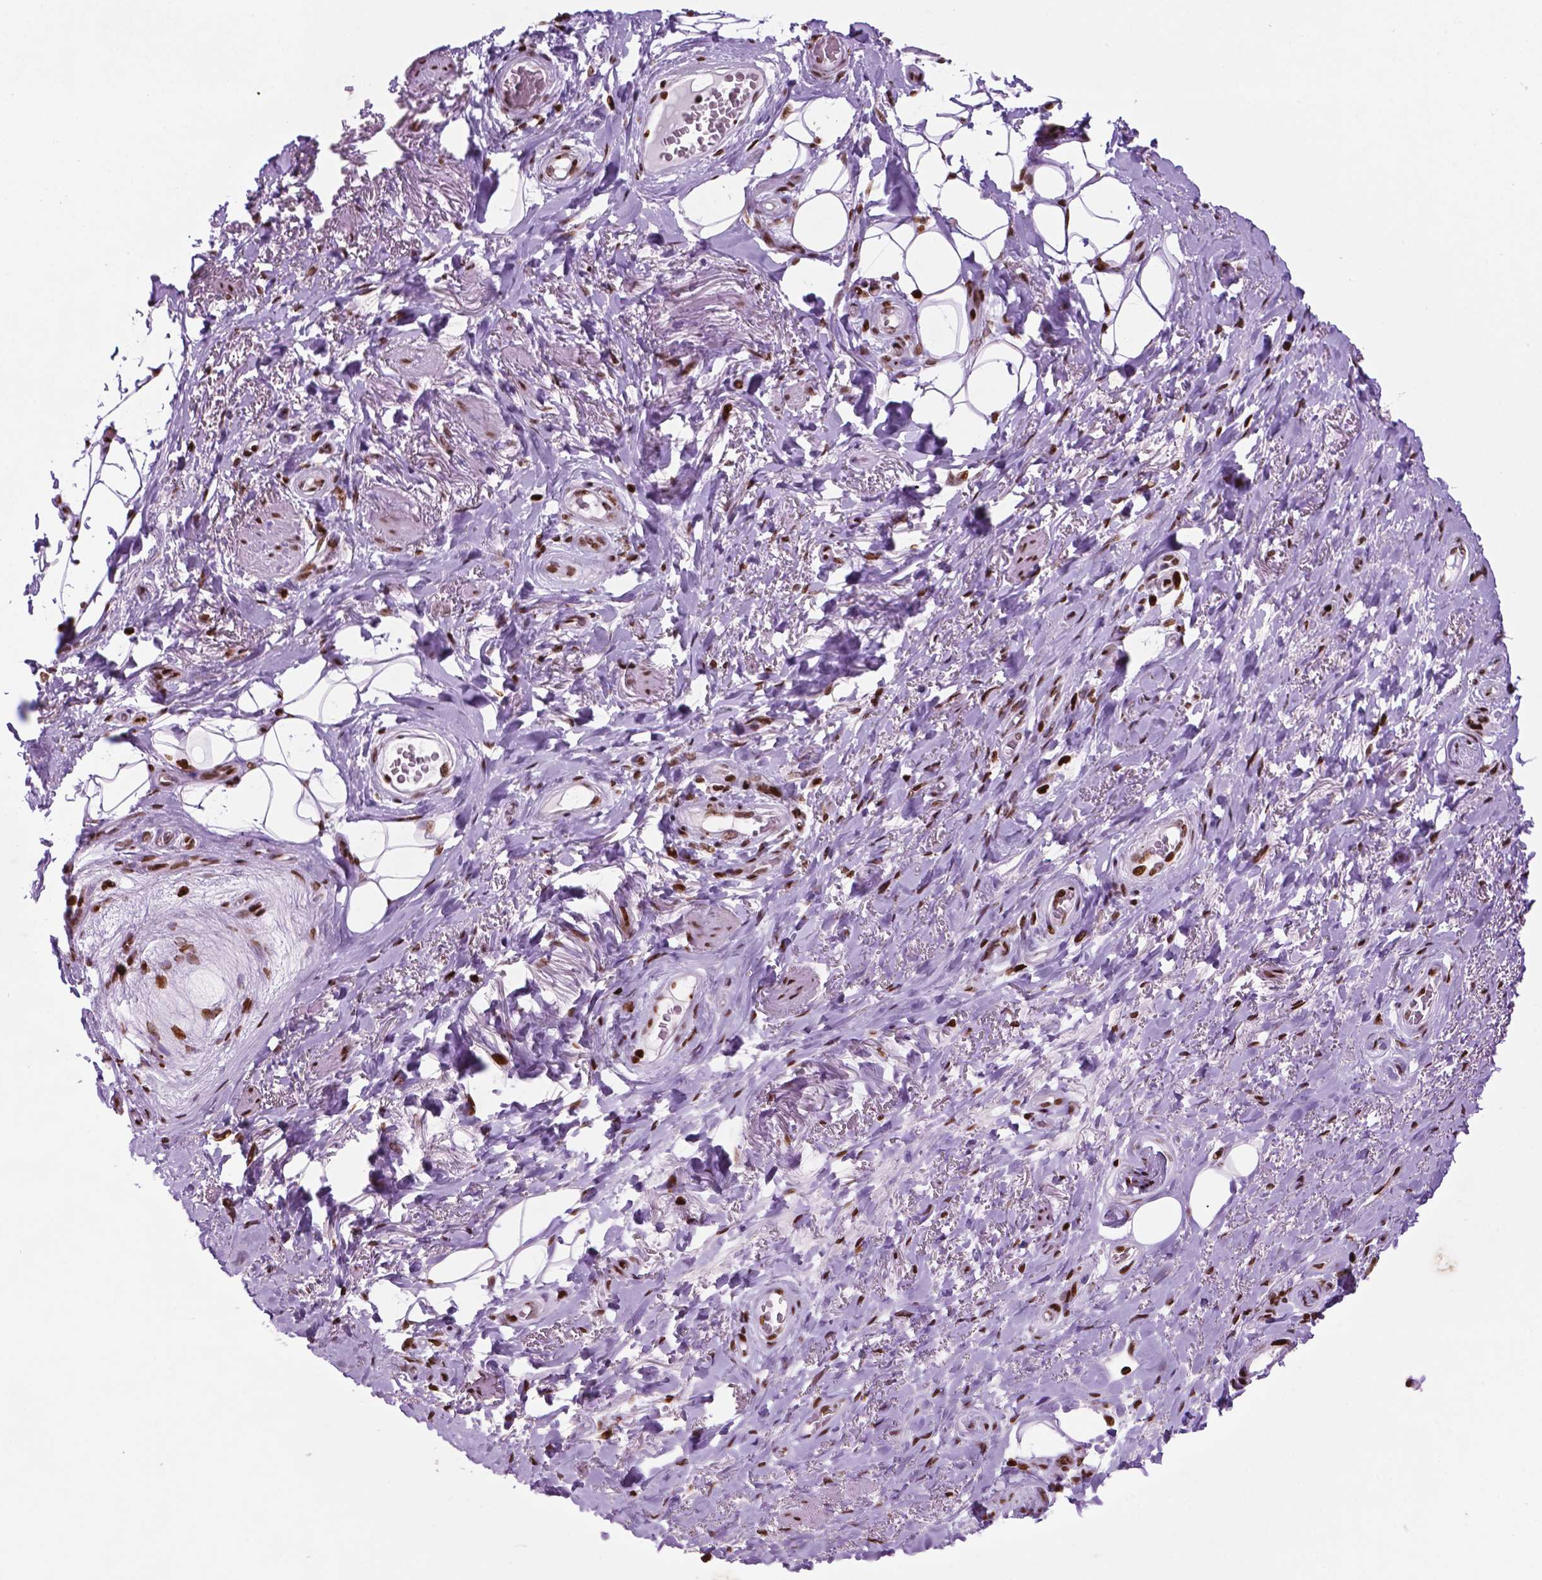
{"staining": {"intensity": "strong", "quantity": ">75%", "location": "nuclear"}, "tissue": "adipose tissue", "cell_type": "Adipocytes", "image_type": "normal", "snomed": [{"axis": "morphology", "description": "Normal tissue, NOS"}, {"axis": "topography", "description": "Anal"}, {"axis": "topography", "description": "Peripheral nerve tissue"}], "caption": "Approximately >75% of adipocytes in benign human adipose tissue exhibit strong nuclear protein staining as visualized by brown immunohistochemical staining.", "gene": "TMEM250", "patient": {"sex": "male", "age": 53}}